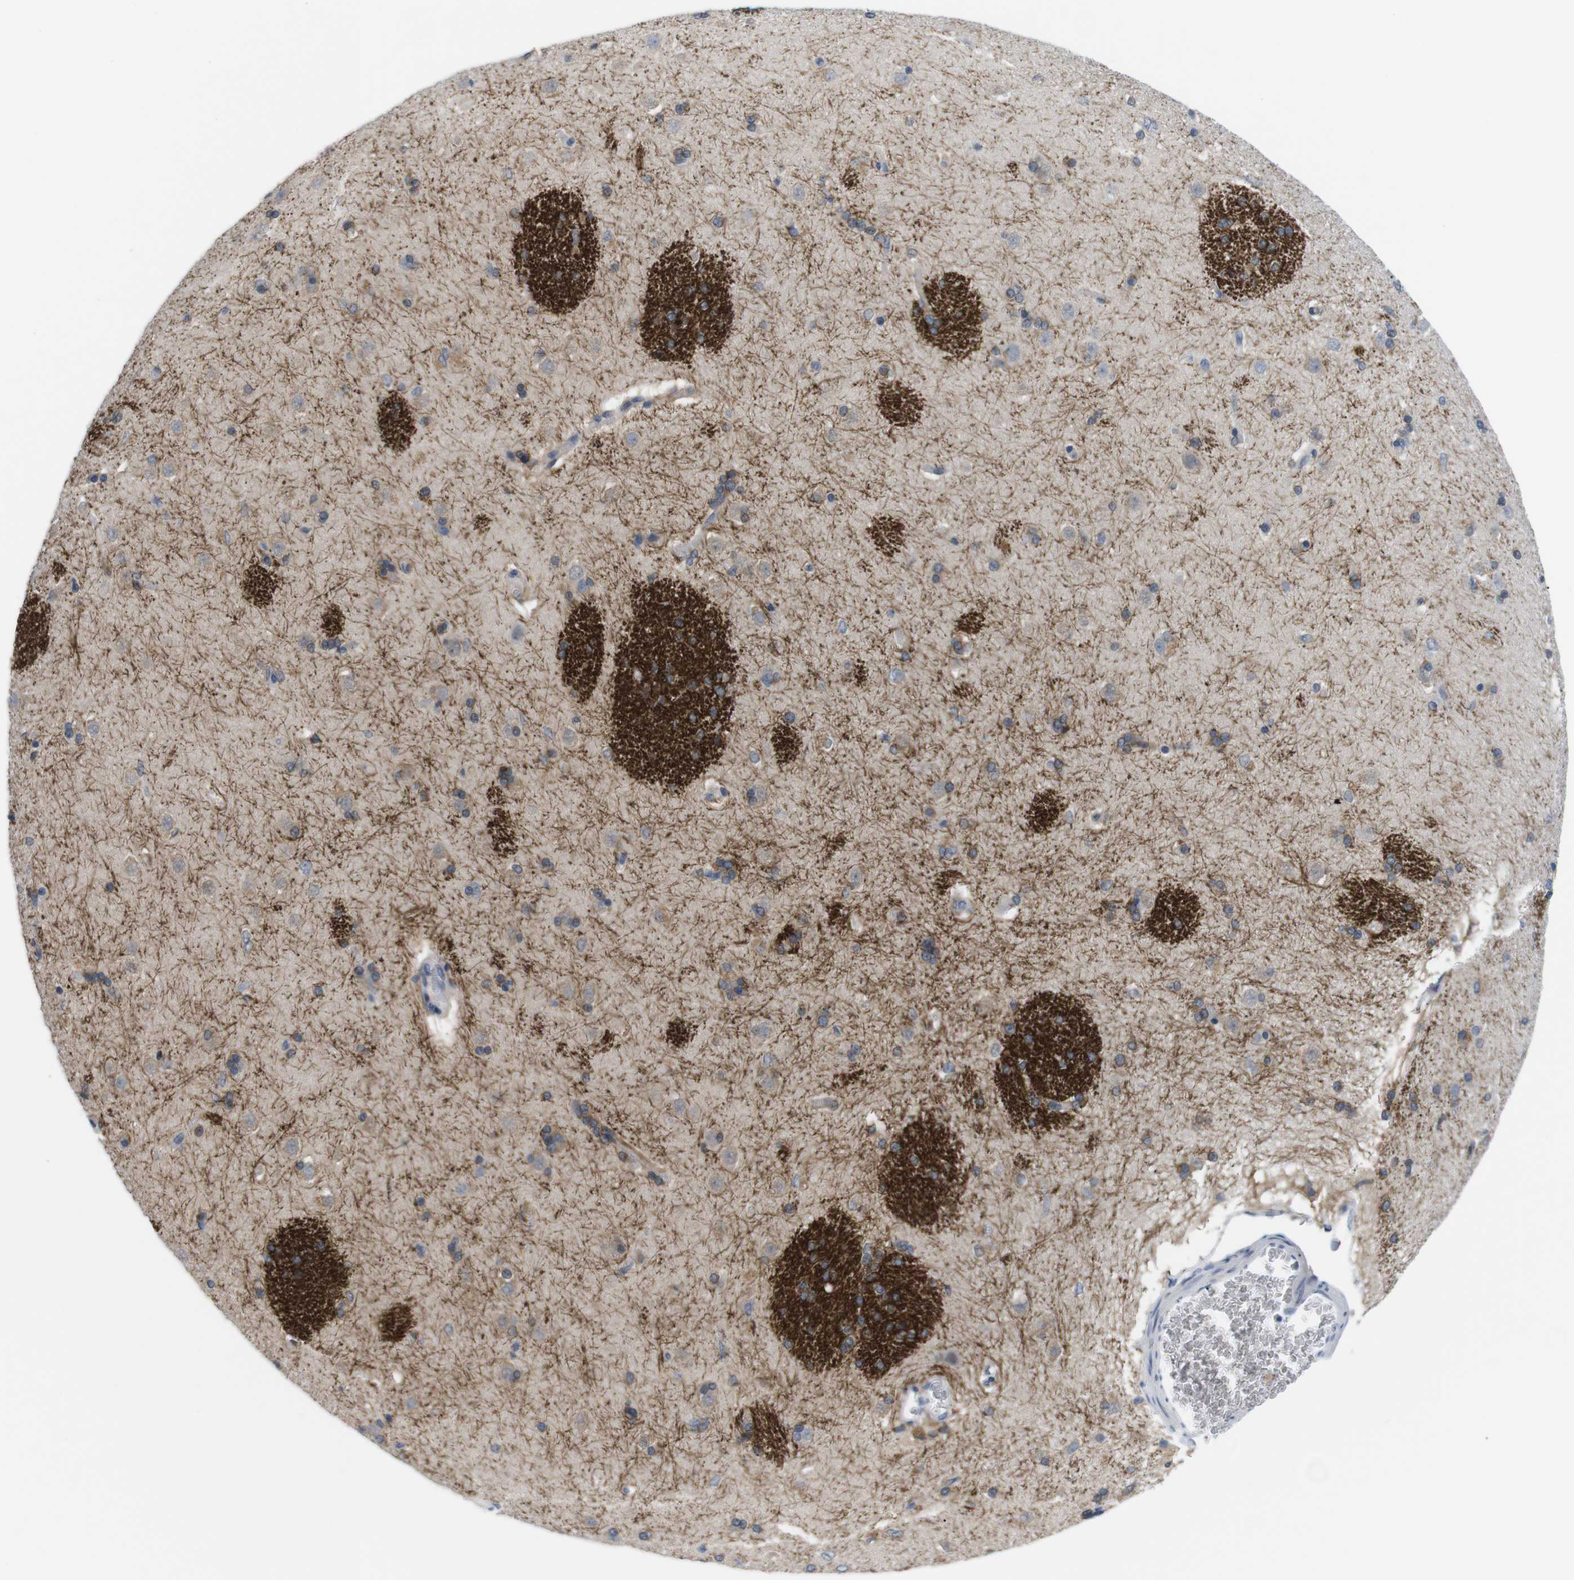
{"staining": {"intensity": "moderate", "quantity": "<25%", "location": "cytoplasmic/membranous"}, "tissue": "caudate", "cell_type": "Glial cells", "image_type": "normal", "snomed": [{"axis": "morphology", "description": "Normal tissue, NOS"}, {"axis": "topography", "description": "Lateral ventricle wall"}], "caption": "Glial cells exhibit low levels of moderate cytoplasmic/membranous positivity in about <25% of cells in normal caudate. (brown staining indicates protein expression, while blue staining denotes nuclei).", "gene": "CD300C", "patient": {"sex": "female", "age": 19}}